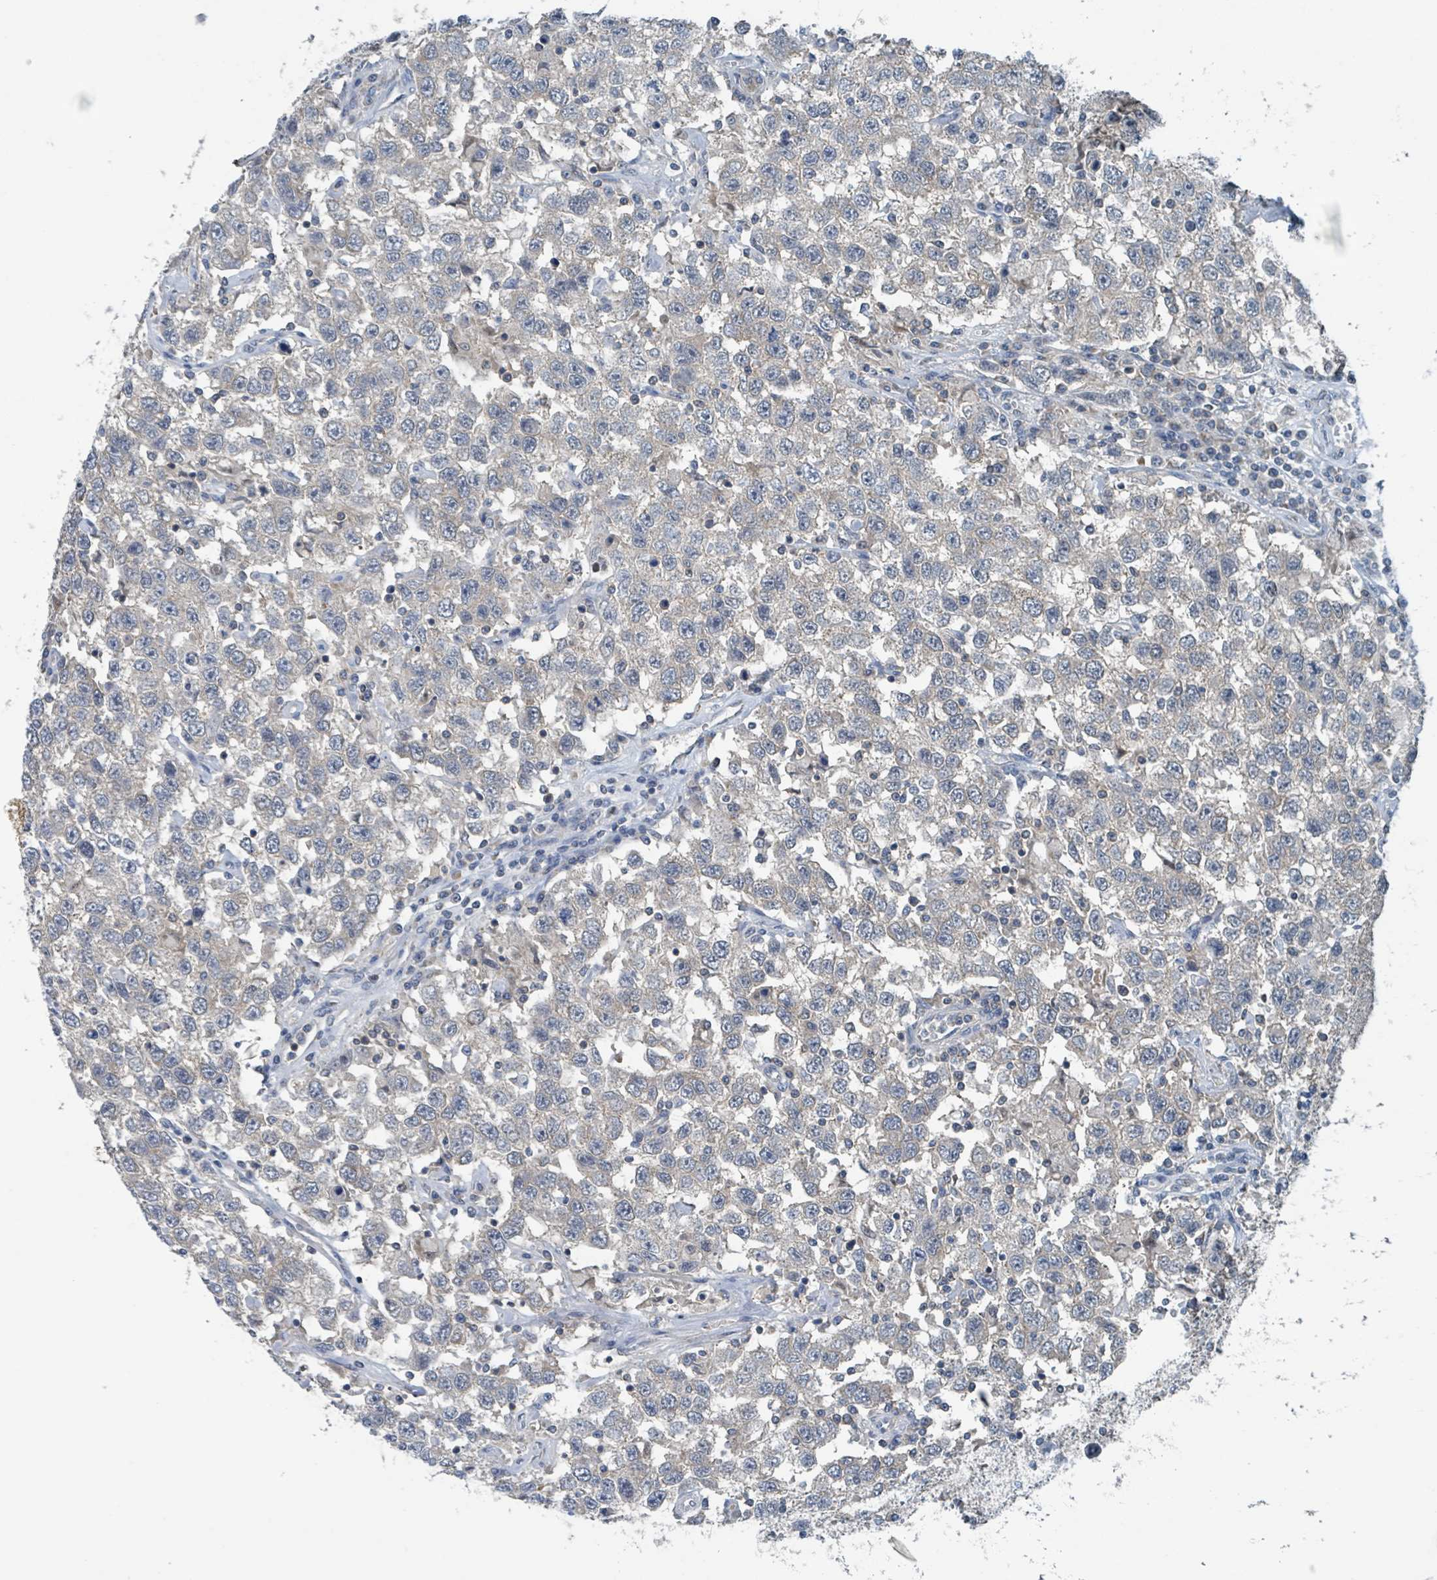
{"staining": {"intensity": "negative", "quantity": "none", "location": "none"}, "tissue": "testis cancer", "cell_type": "Tumor cells", "image_type": "cancer", "snomed": [{"axis": "morphology", "description": "Seminoma, NOS"}, {"axis": "topography", "description": "Testis"}], "caption": "Immunohistochemistry (IHC) histopathology image of human testis seminoma stained for a protein (brown), which reveals no staining in tumor cells.", "gene": "ACBD4", "patient": {"sex": "male", "age": 41}}